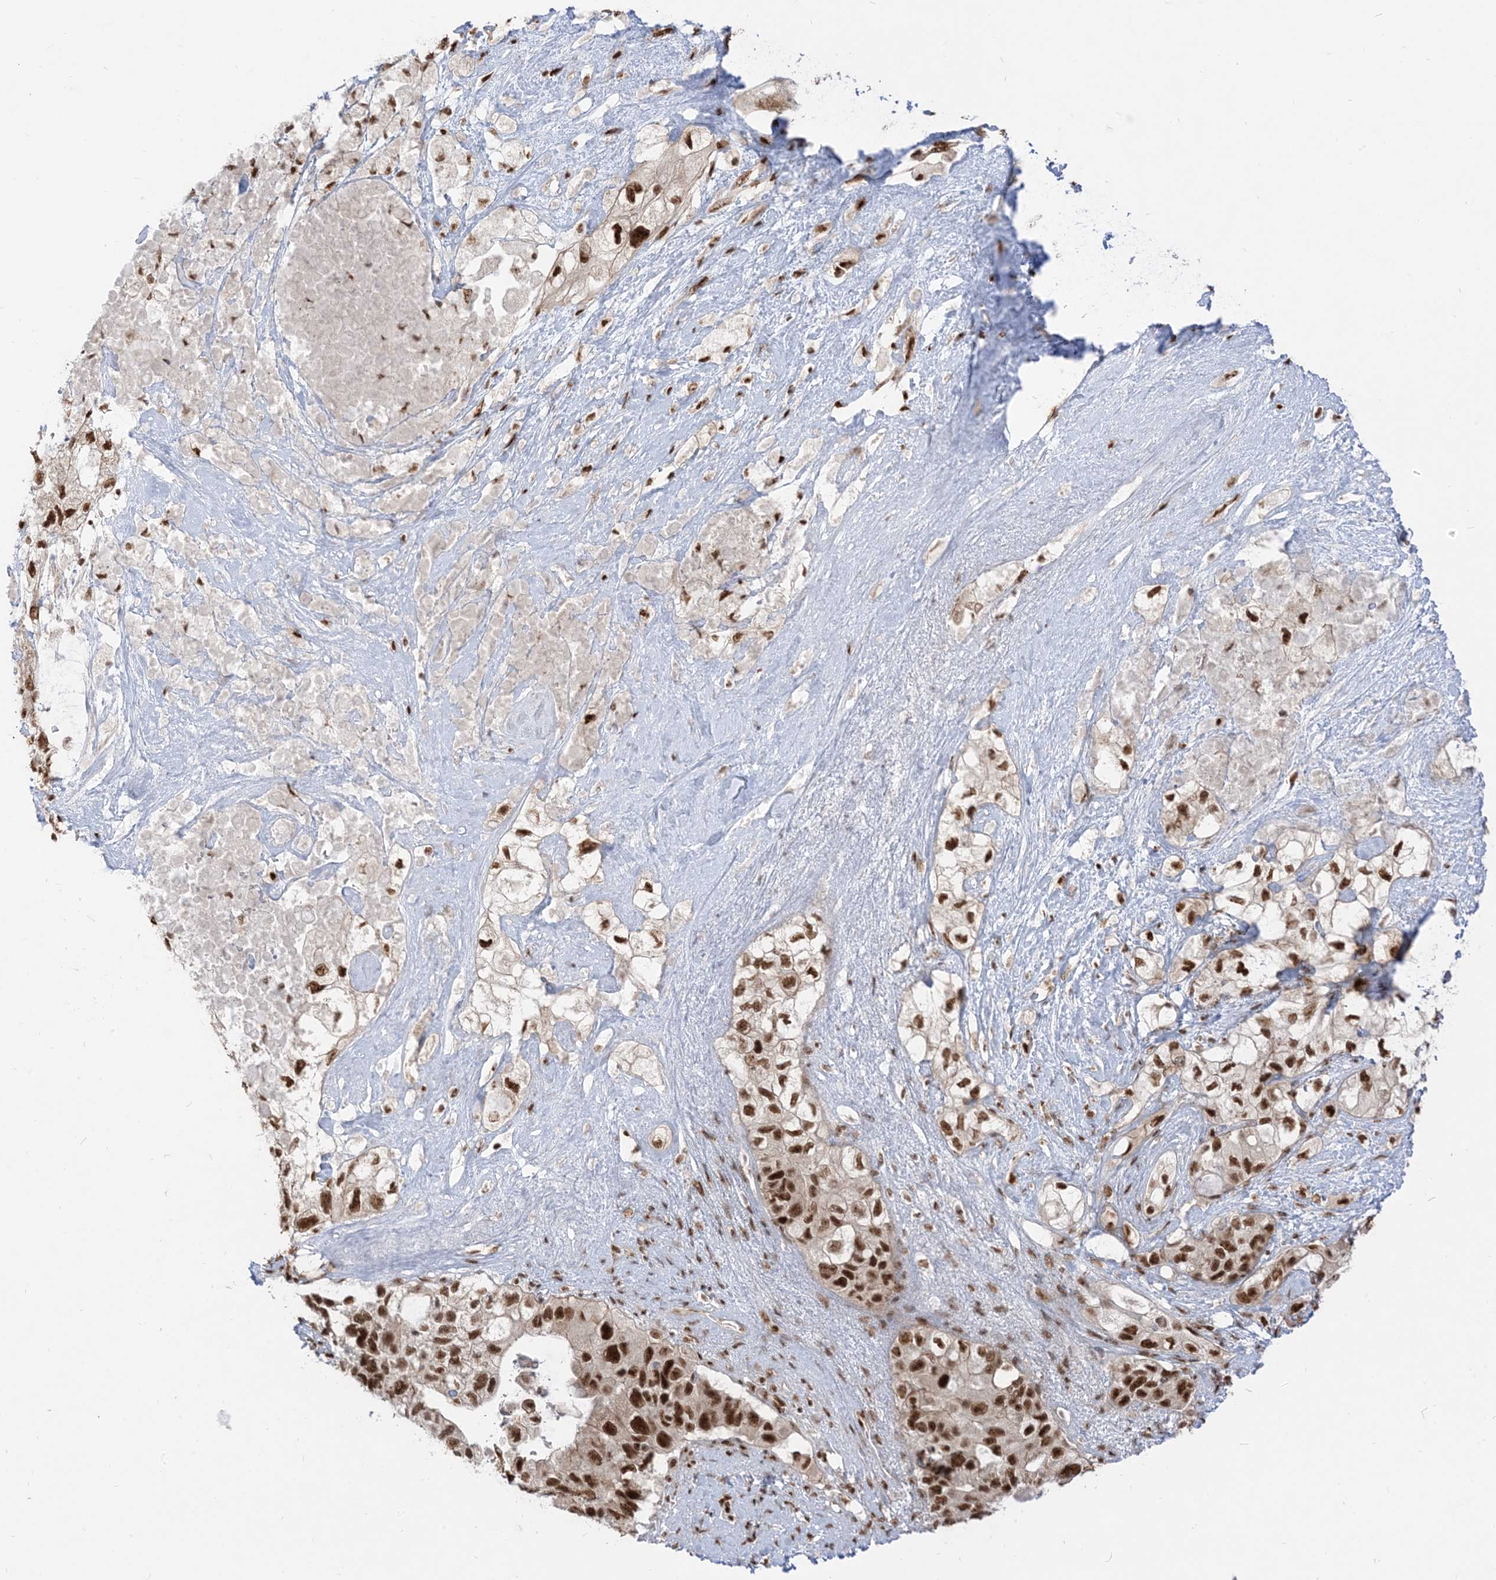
{"staining": {"intensity": "strong", "quantity": ">75%", "location": "nuclear"}, "tissue": "pancreatic cancer", "cell_type": "Tumor cells", "image_type": "cancer", "snomed": [{"axis": "morphology", "description": "Adenocarcinoma, NOS"}, {"axis": "topography", "description": "Pancreas"}], "caption": "Immunohistochemistry (IHC) (DAB) staining of pancreatic adenocarcinoma exhibits strong nuclear protein expression in approximately >75% of tumor cells.", "gene": "ARGLU1", "patient": {"sex": "female", "age": 56}}